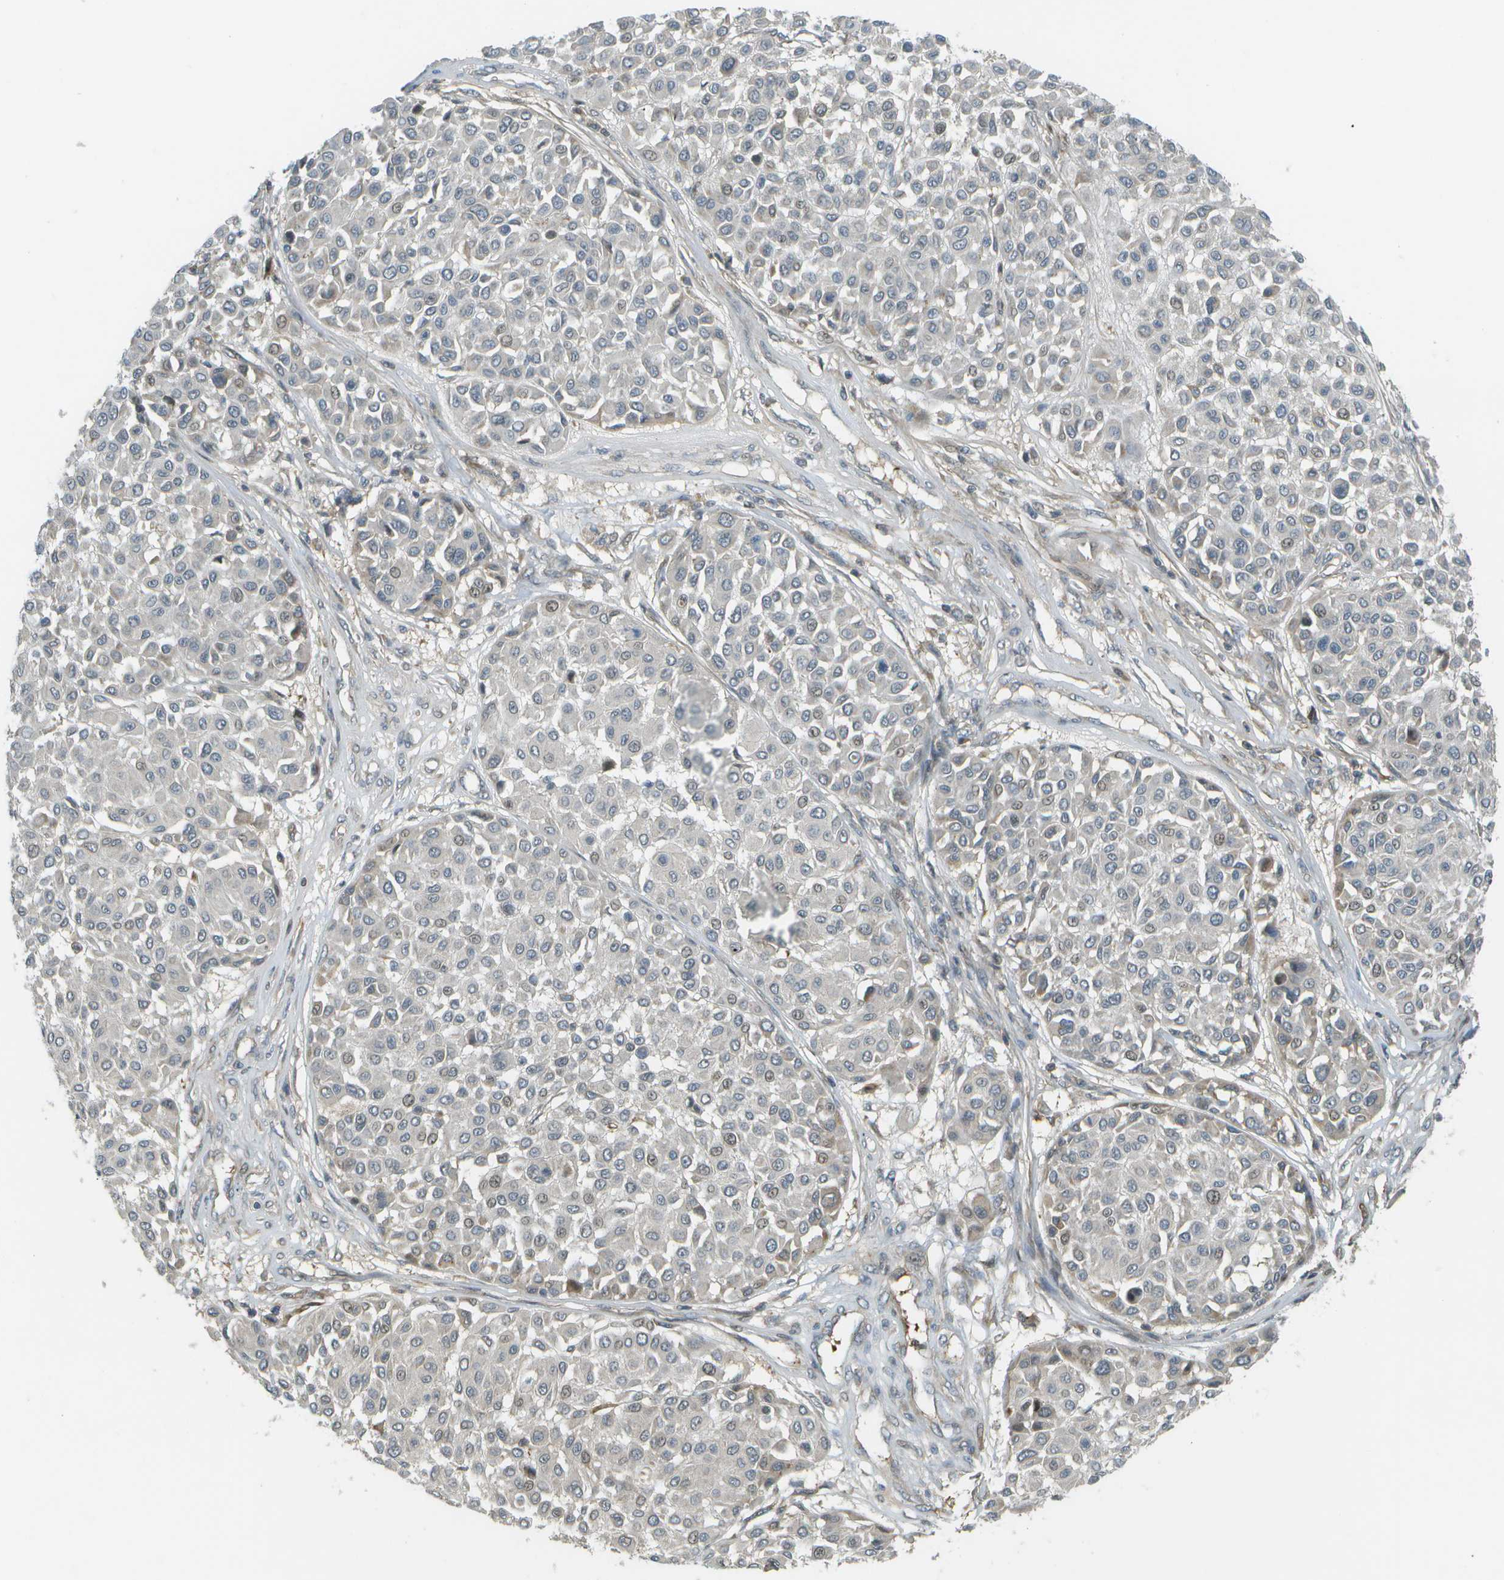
{"staining": {"intensity": "weak", "quantity": ">75%", "location": "cytoplasmic/membranous"}, "tissue": "melanoma", "cell_type": "Tumor cells", "image_type": "cancer", "snomed": [{"axis": "morphology", "description": "Malignant melanoma, Metastatic site"}, {"axis": "topography", "description": "Soft tissue"}], "caption": "IHC micrograph of malignant melanoma (metastatic site) stained for a protein (brown), which exhibits low levels of weak cytoplasmic/membranous expression in about >75% of tumor cells.", "gene": "WNK2", "patient": {"sex": "male", "age": 41}}